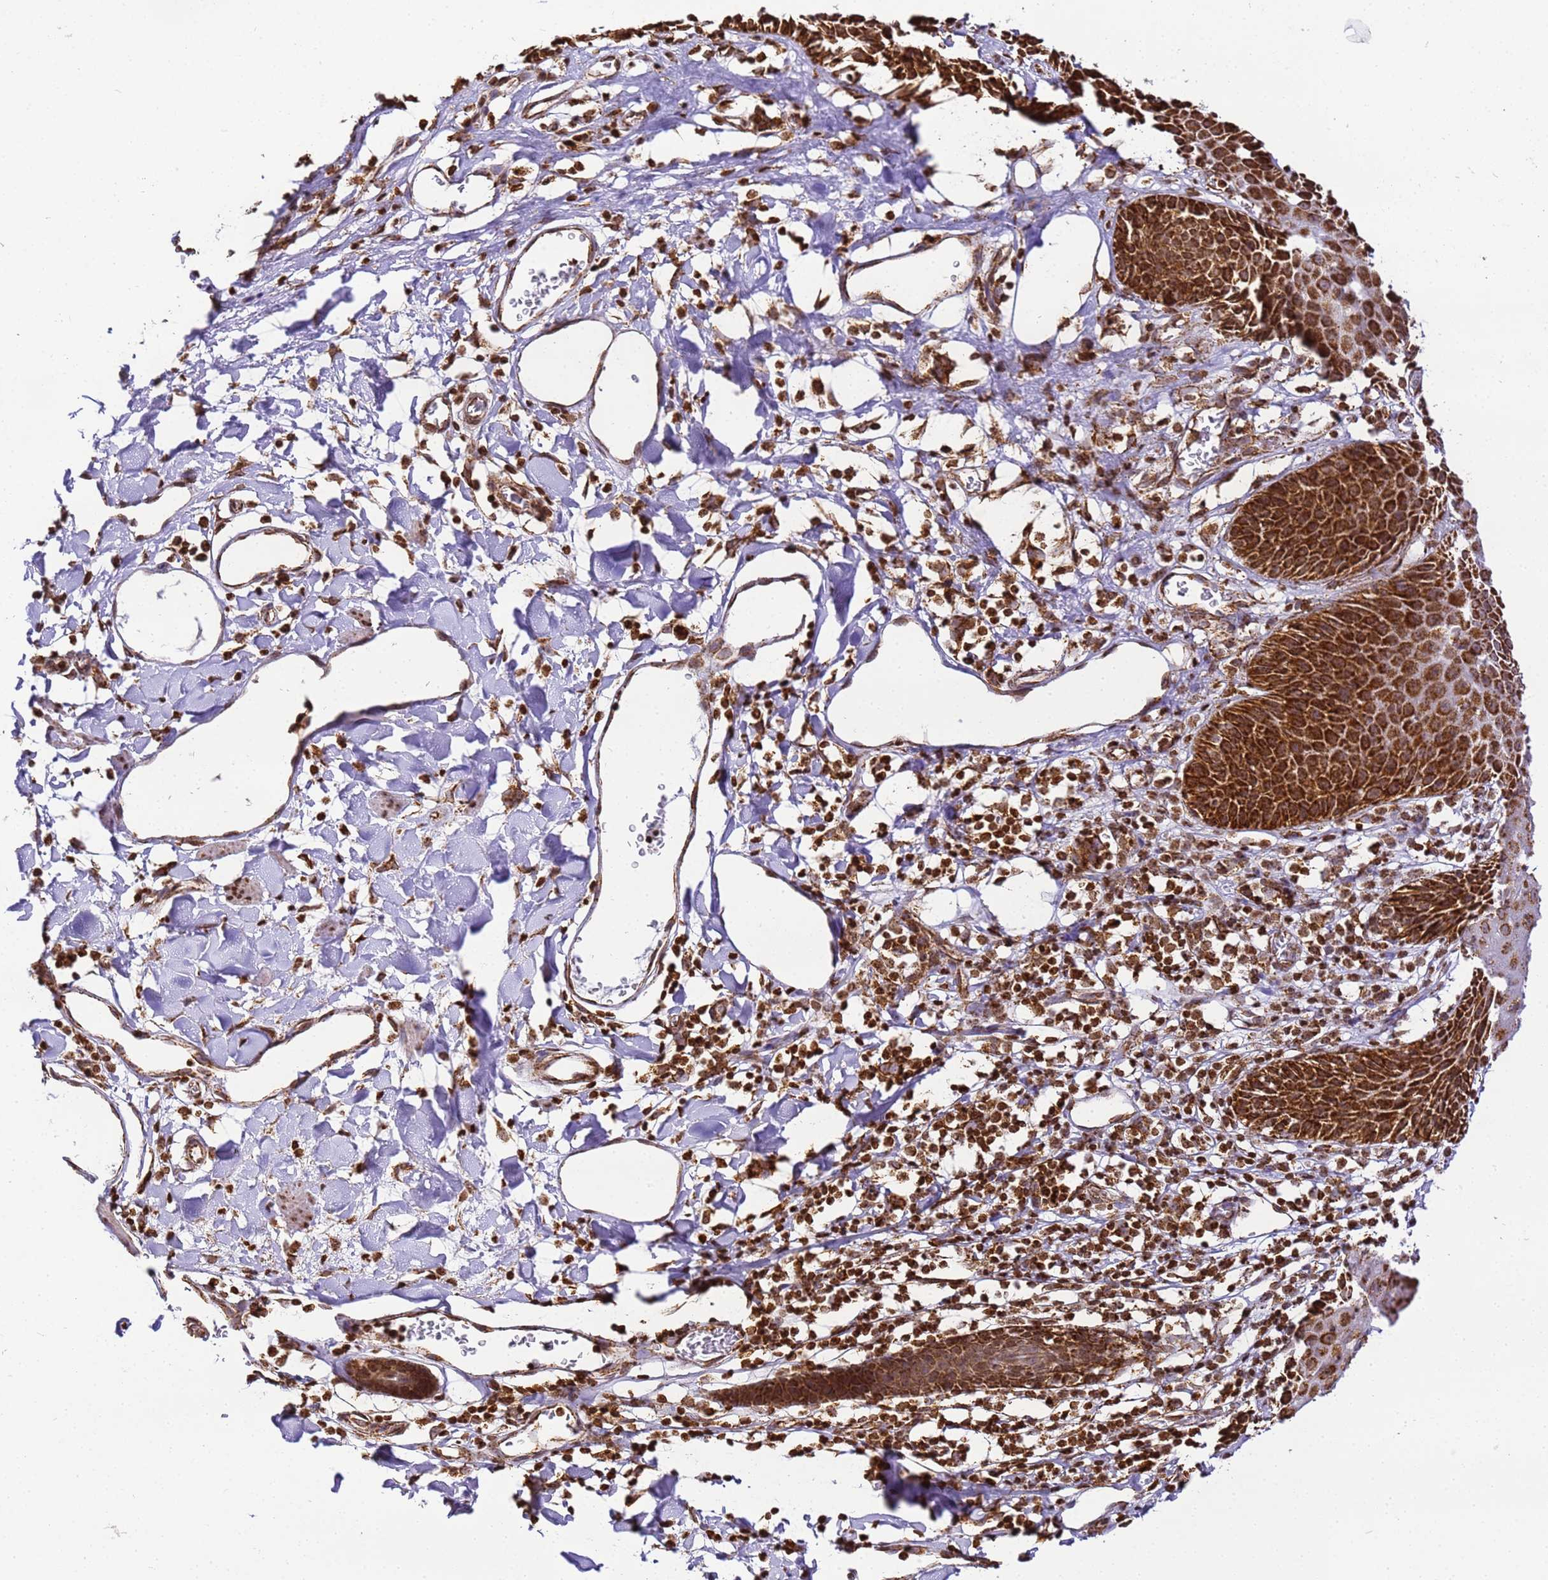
{"staining": {"intensity": "strong", "quantity": ">75%", "location": "cytoplasmic/membranous"}, "tissue": "skin", "cell_type": "Epidermal cells", "image_type": "normal", "snomed": [{"axis": "morphology", "description": "Normal tissue, NOS"}, {"axis": "topography", "description": "Vulva"}], "caption": "Strong cytoplasmic/membranous expression is seen in about >75% of epidermal cells in normal skin.", "gene": "HSPE1", "patient": {"sex": "female", "age": 68}}